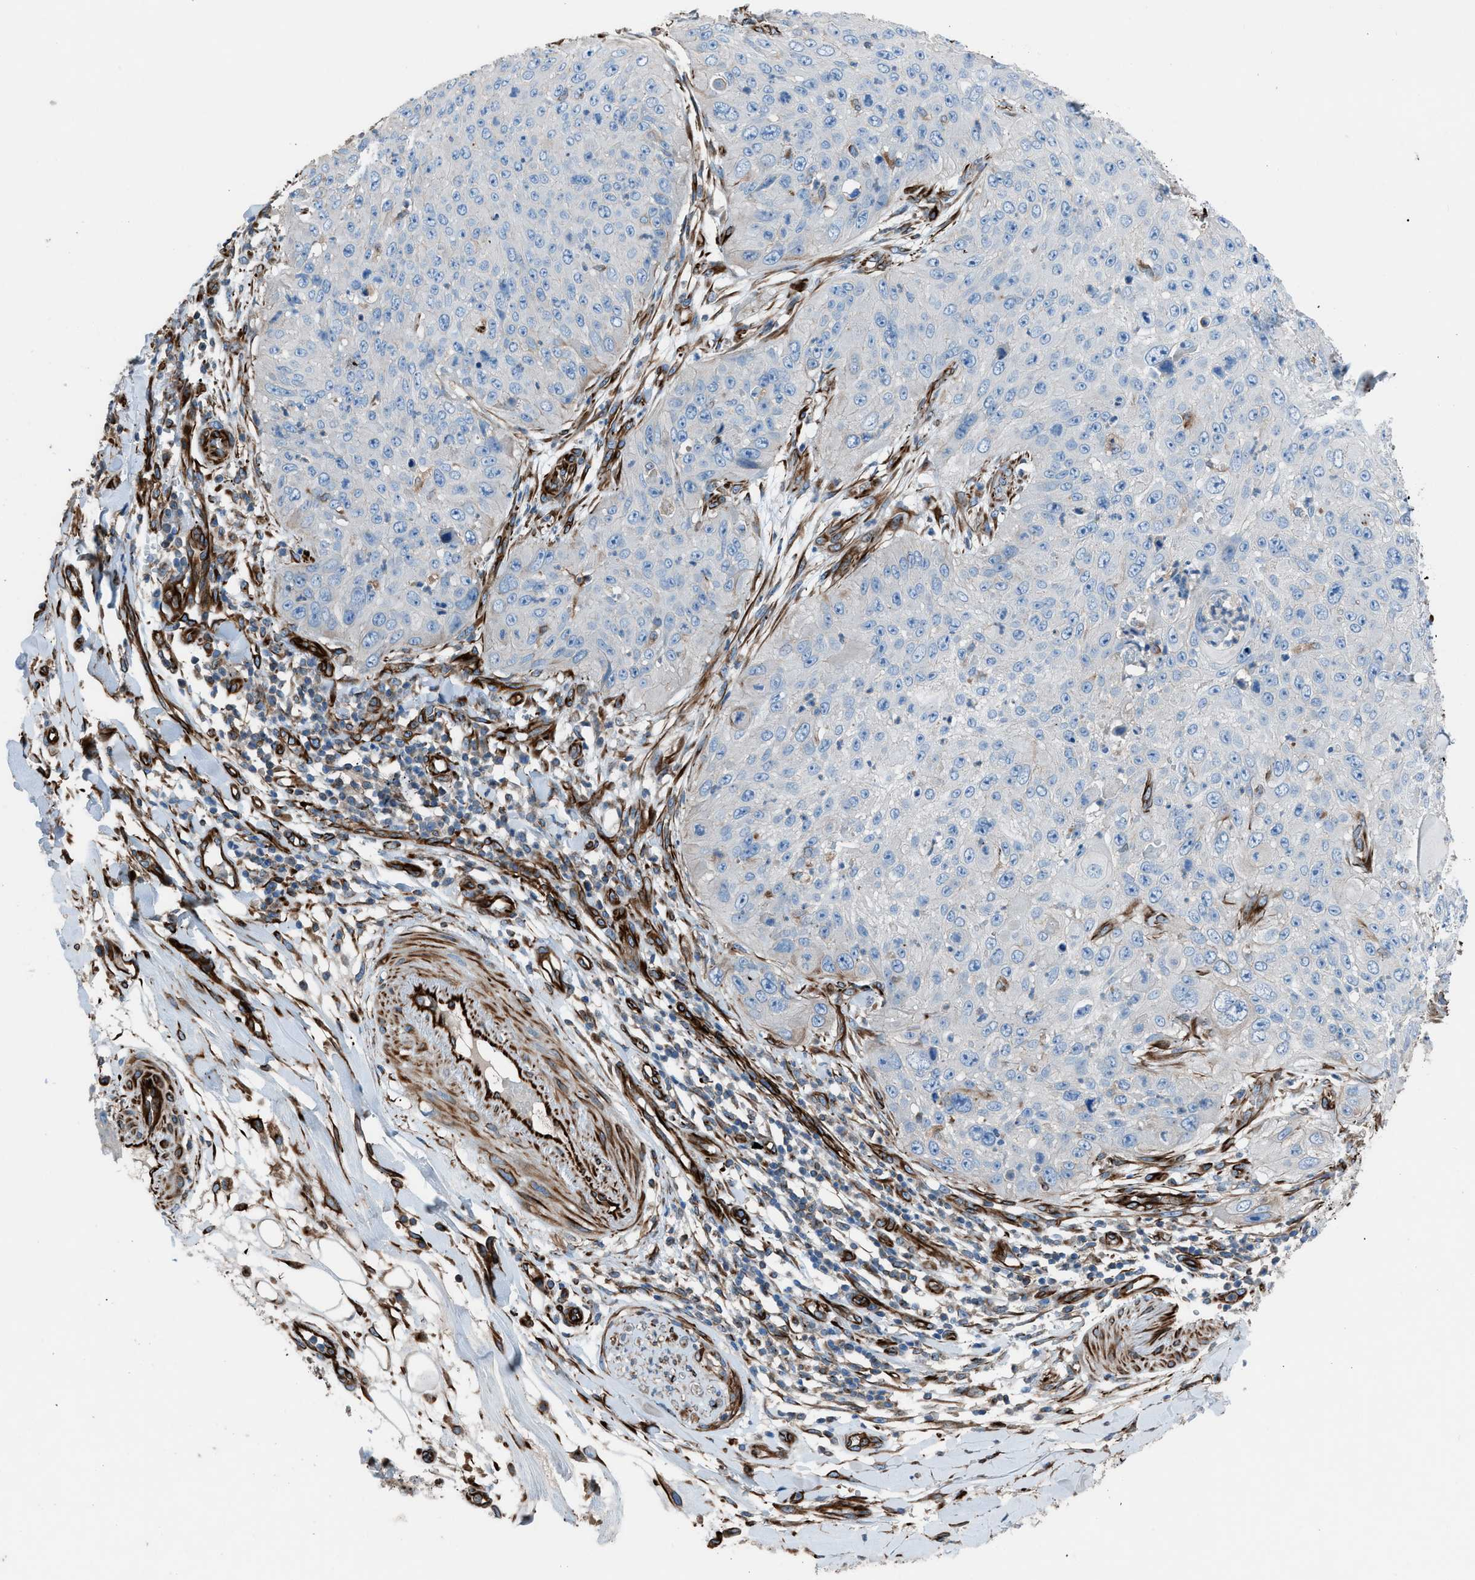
{"staining": {"intensity": "negative", "quantity": "none", "location": "none"}, "tissue": "skin cancer", "cell_type": "Tumor cells", "image_type": "cancer", "snomed": [{"axis": "morphology", "description": "Squamous cell carcinoma, NOS"}, {"axis": "topography", "description": "Skin"}], "caption": "IHC of squamous cell carcinoma (skin) exhibits no staining in tumor cells.", "gene": "CABP7", "patient": {"sex": "female", "age": 80}}